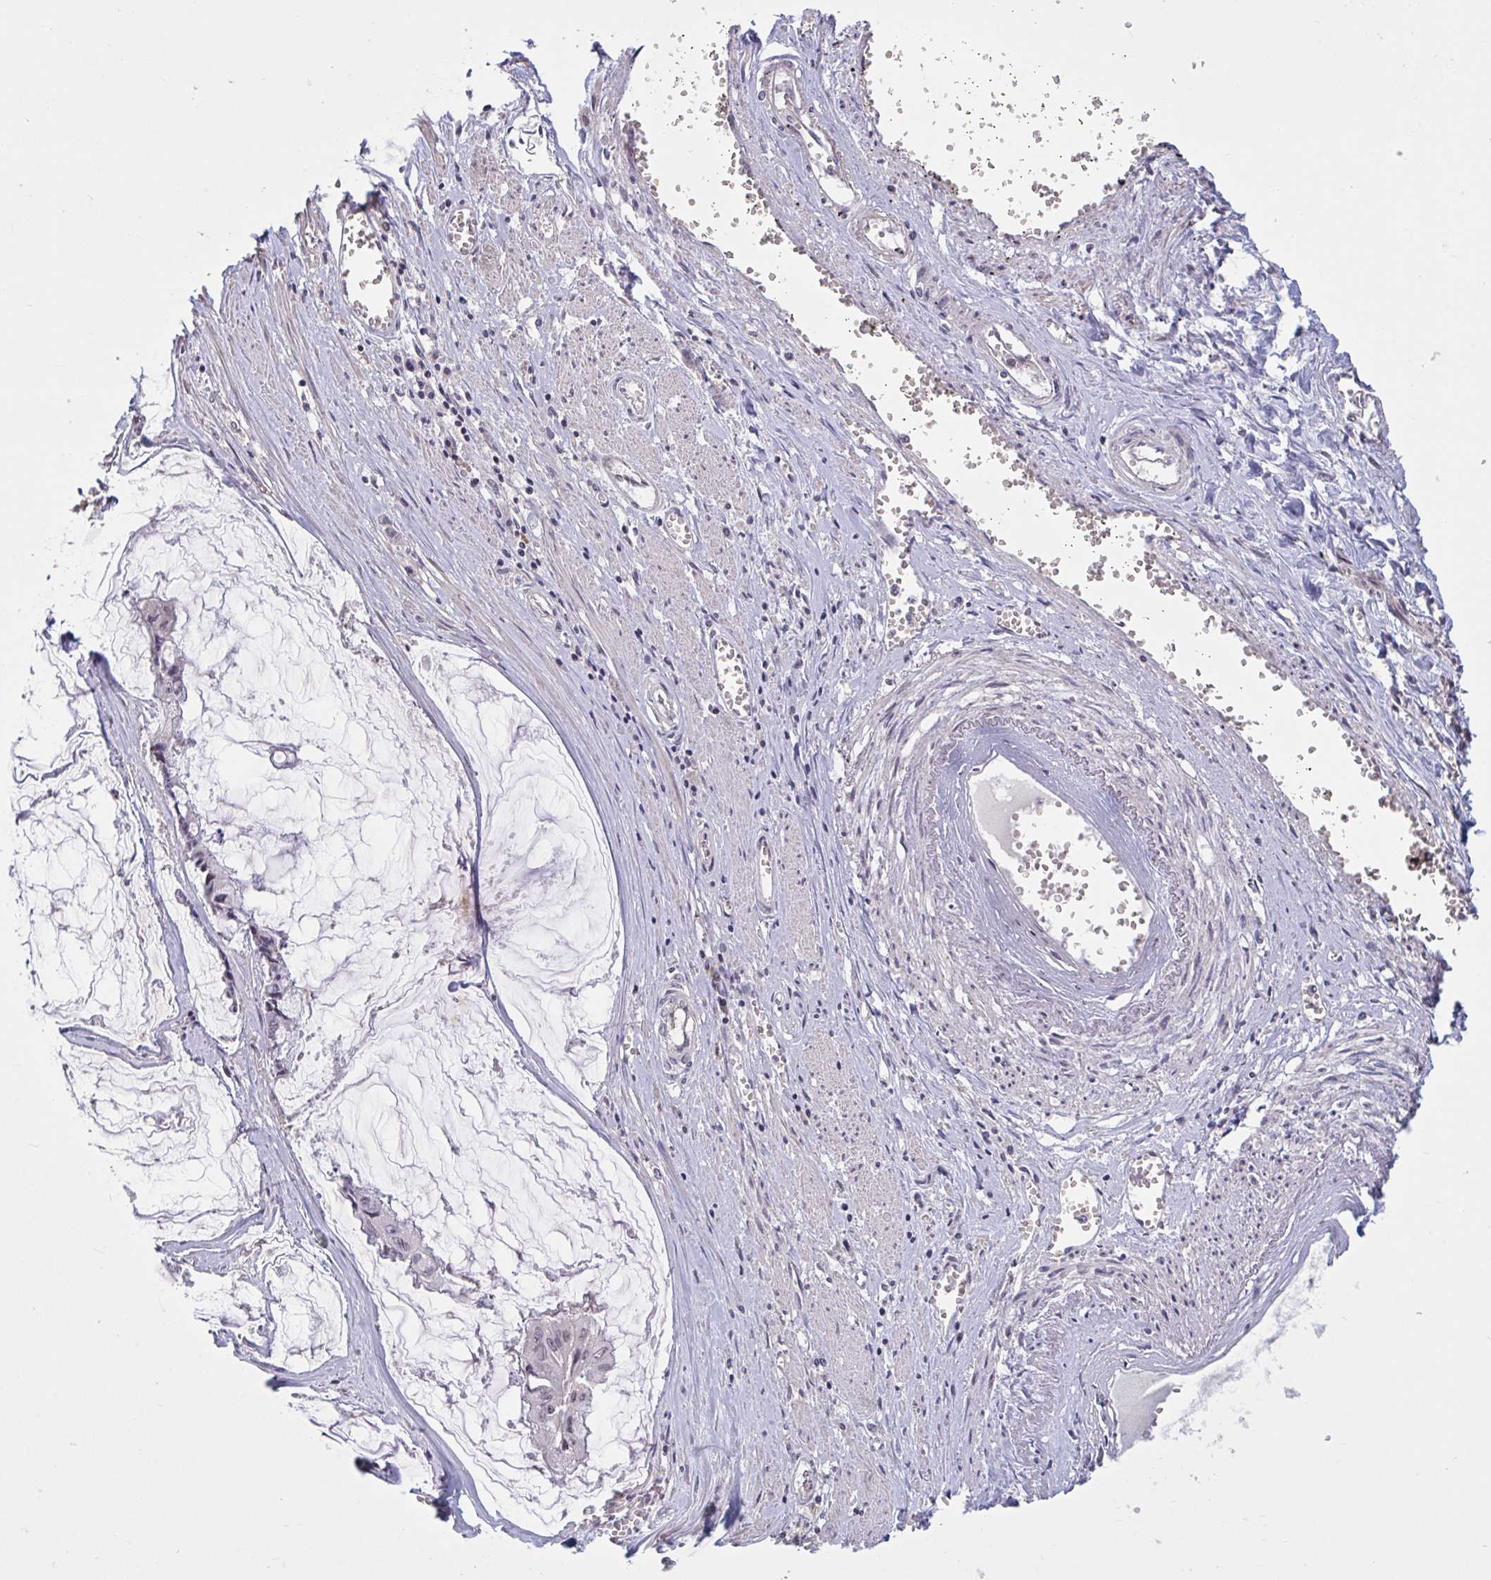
{"staining": {"intensity": "negative", "quantity": "none", "location": "none"}, "tissue": "ovarian cancer", "cell_type": "Tumor cells", "image_type": "cancer", "snomed": [{"axis": "morphology", "description": "Cystadenocarcinoma, mucinous, NOS"}, {"axis": "topography", "description": "Ovary"}], "caption": "Immunohistochemistry (IHC) micrograph of human ovarian cancer (mucinous cystadenocarcinoma) stained for a protein (brown), which exhibits no expression in tumor cells.", "gene": "ZNF414", "patient": {"sex": "female", "age": 90}}